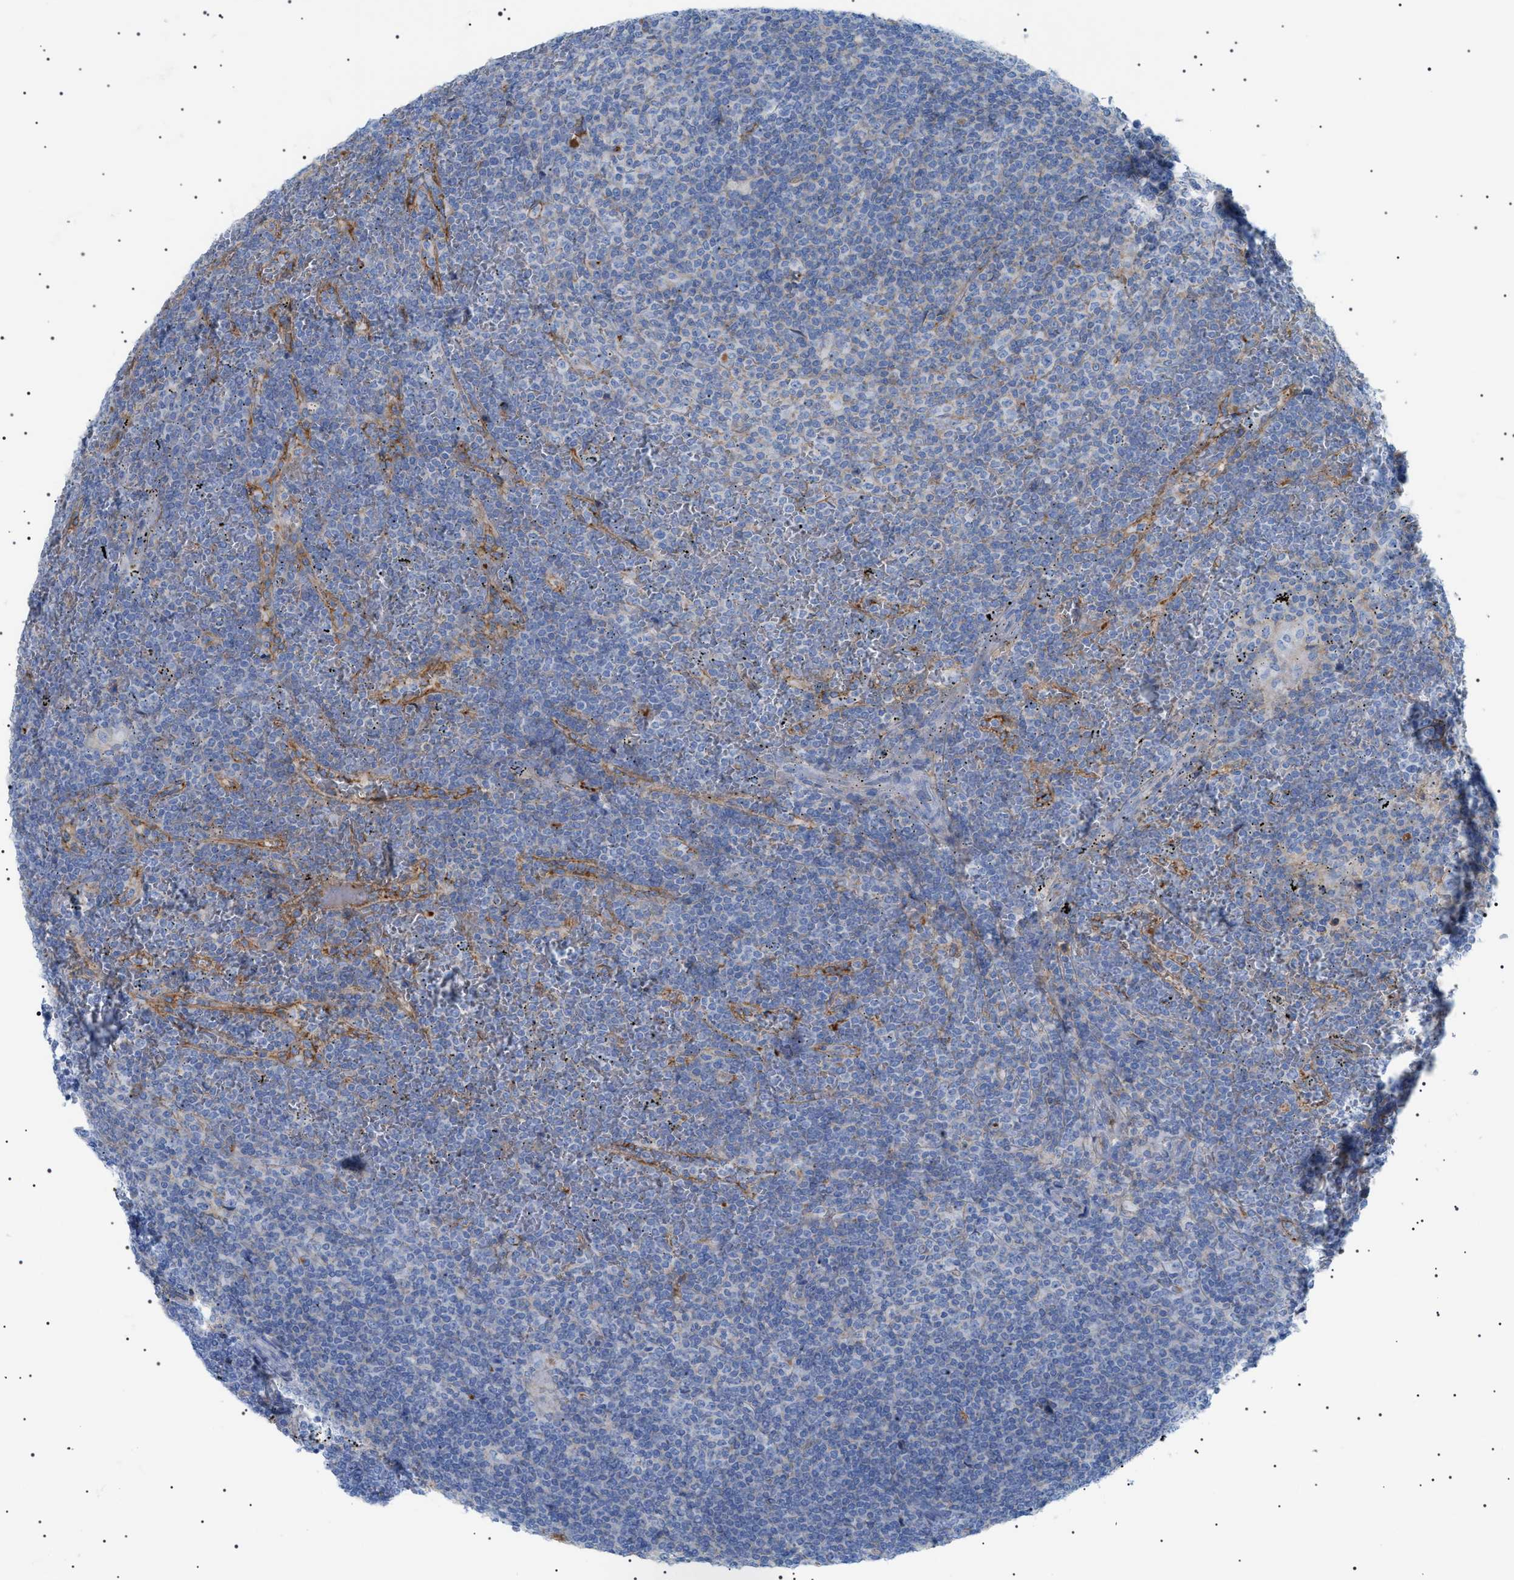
{"staining": {"intensity": "negative", "quantity": "none", "location": "none"}, "tissue": "lymphoma", "cell_type": "Tumor cells", "image_type": "cancer", "snomed": [{"axis": "morphology", "description": "Malignant lymphoma, non-Hodgkin's type, Low grade"}, {"axis": "topography", "description": "Spleen"}], "caption": "High magnification brightfield microscopy of lymphoma stained with DAB (3,3'-diaminobenzidine) (brown) and counterstained with hematoxylin (blue): tumor cells show no significant staining.", "gene": "LPA", "patient": {"sex": "female", "age": 19}}